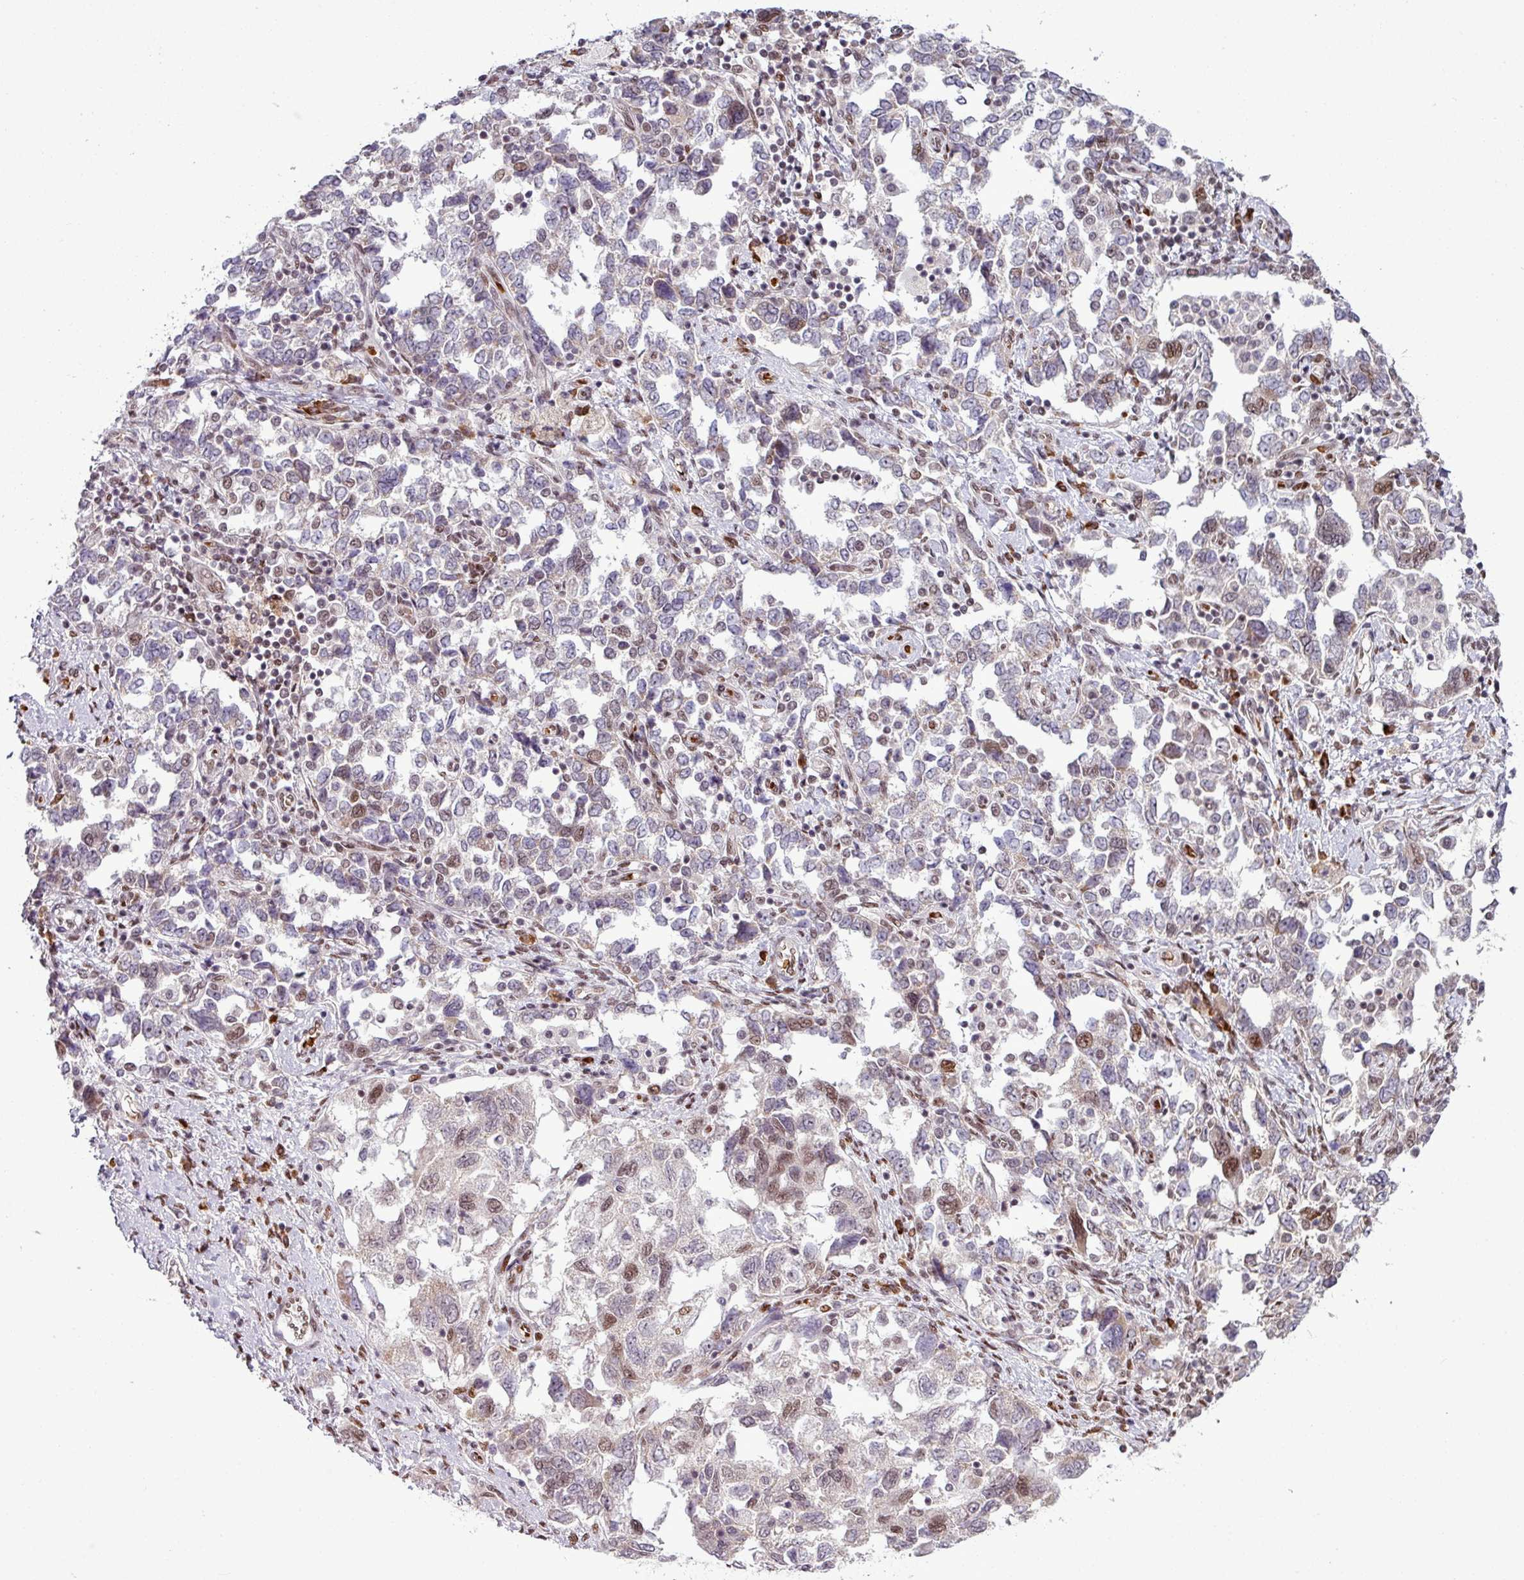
{"staining": {"intensity": "moderate", "quantity": "25%-75%", "location": "nuclear"}, "tissue": "ovarian cancer", "cell_type": "Tumor cells", "image_type": "cancer", "snomed": [{"axis": "morphology", "description": "Carcinoma, NOS"}, {"axis": "morphology", "description": "Cystadenocarcinoma, serous, NOS"}, {"axis": "topography", "description": "Ovary"}], "caption": "IHC image of neoplastic tissue: carcinoma (ovarian) stained using immunohistochemistry (IHC) displays medium levels of moderate protein expression localized specifically in the nuclear of tumor cells, appearing as a nuclear brown color.", "gene": "PRDM5", "patient": {"sex": "female", "age": 69}}